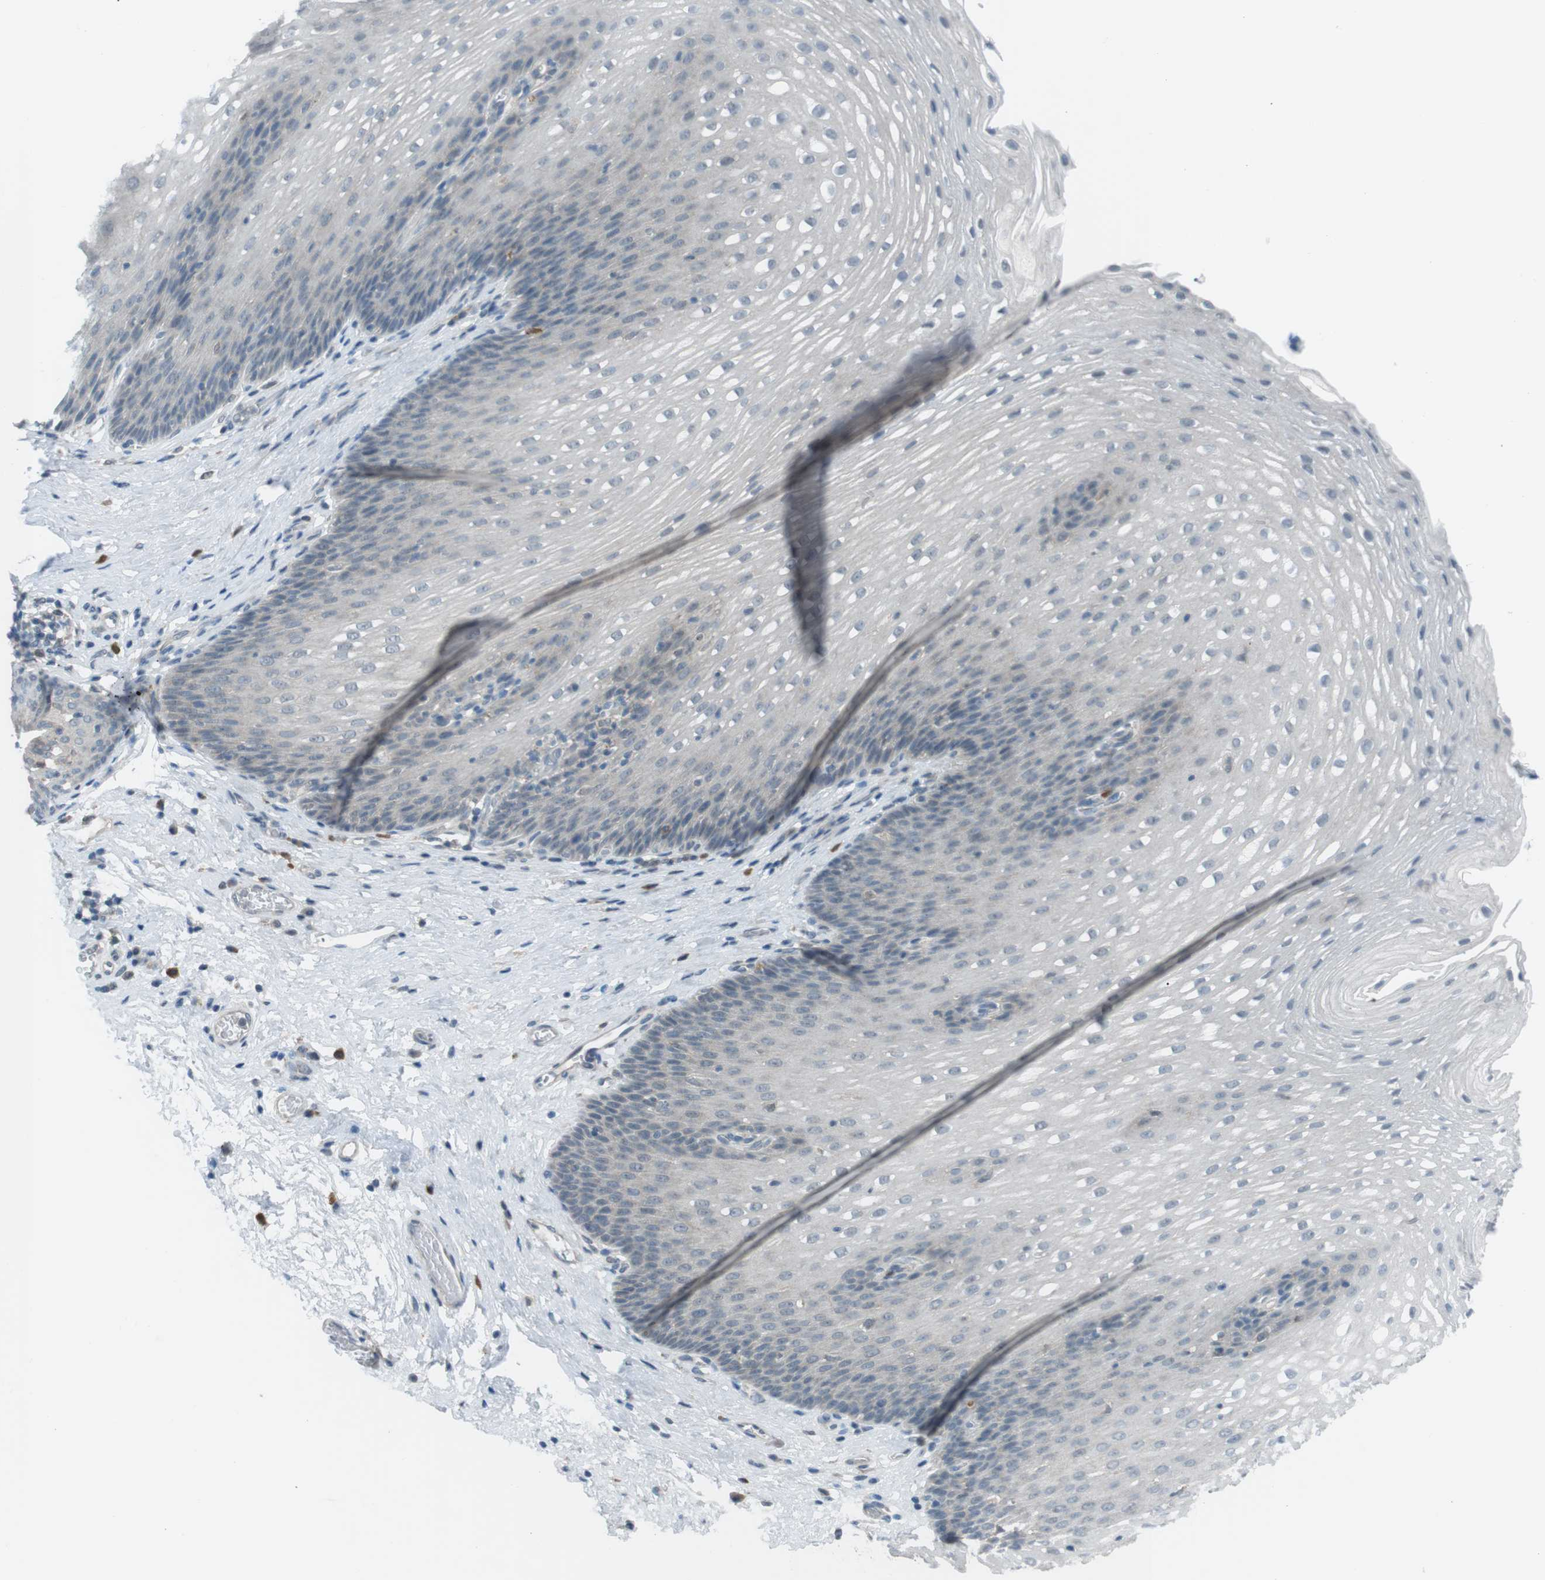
{"staining": {"intensity": "negative", "quantity": "none", "location": "none"}, "tissue": "esophagus", "cell_type": "Squamous epithelial cells", "image_type": "normal", "snomed": [{"axis": "morphology", "description": "Normal tissue, NOS"}, {"axis": "topography", "description": "Esophagus"}], "caption": "Squamous epithelial cells are negative for protein expression in benign human esophagus.", "gene": "FCRLA", "patient": {"sex": "male", "age": 48}}